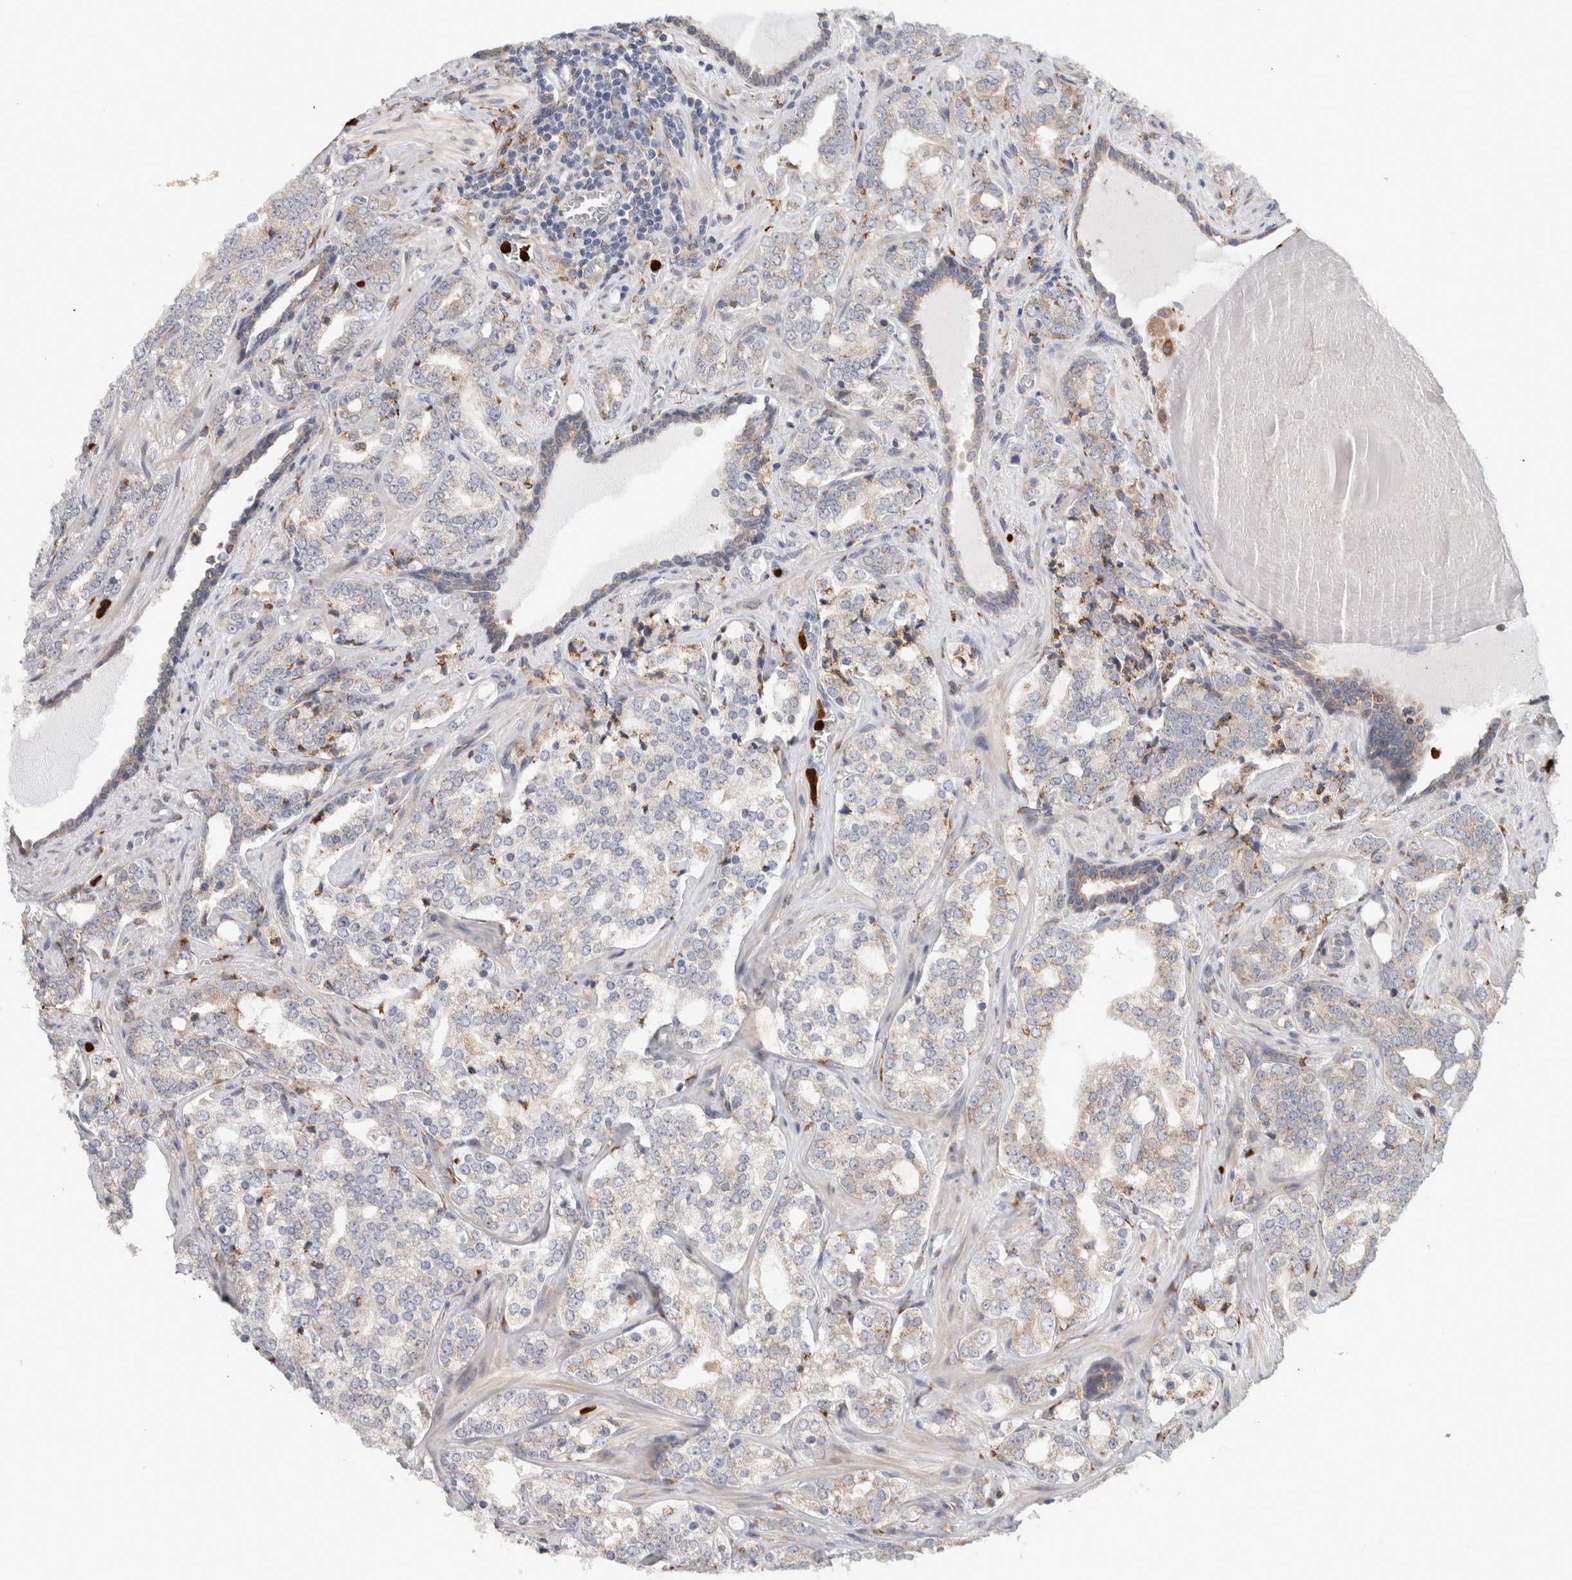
{"staining": {"intensity": "negative", "quantity": "none", "location": "none"}, "tissue": "prostate cancer", "cell_type": "Tumor cells", "image_type": "cancer", "snomed": [{"axis": "morphology", "description": "Adenocarcinoma, High grade"}, {"axis": "topography", "description": "Prostate"}], "caption": "This is an immunohistochemistry image of prostate high-grade adenocarcinoma. There is no expression in tumor cells.", "gene": "P4HA1", "patient": {"sex": "male", "age": 64}}